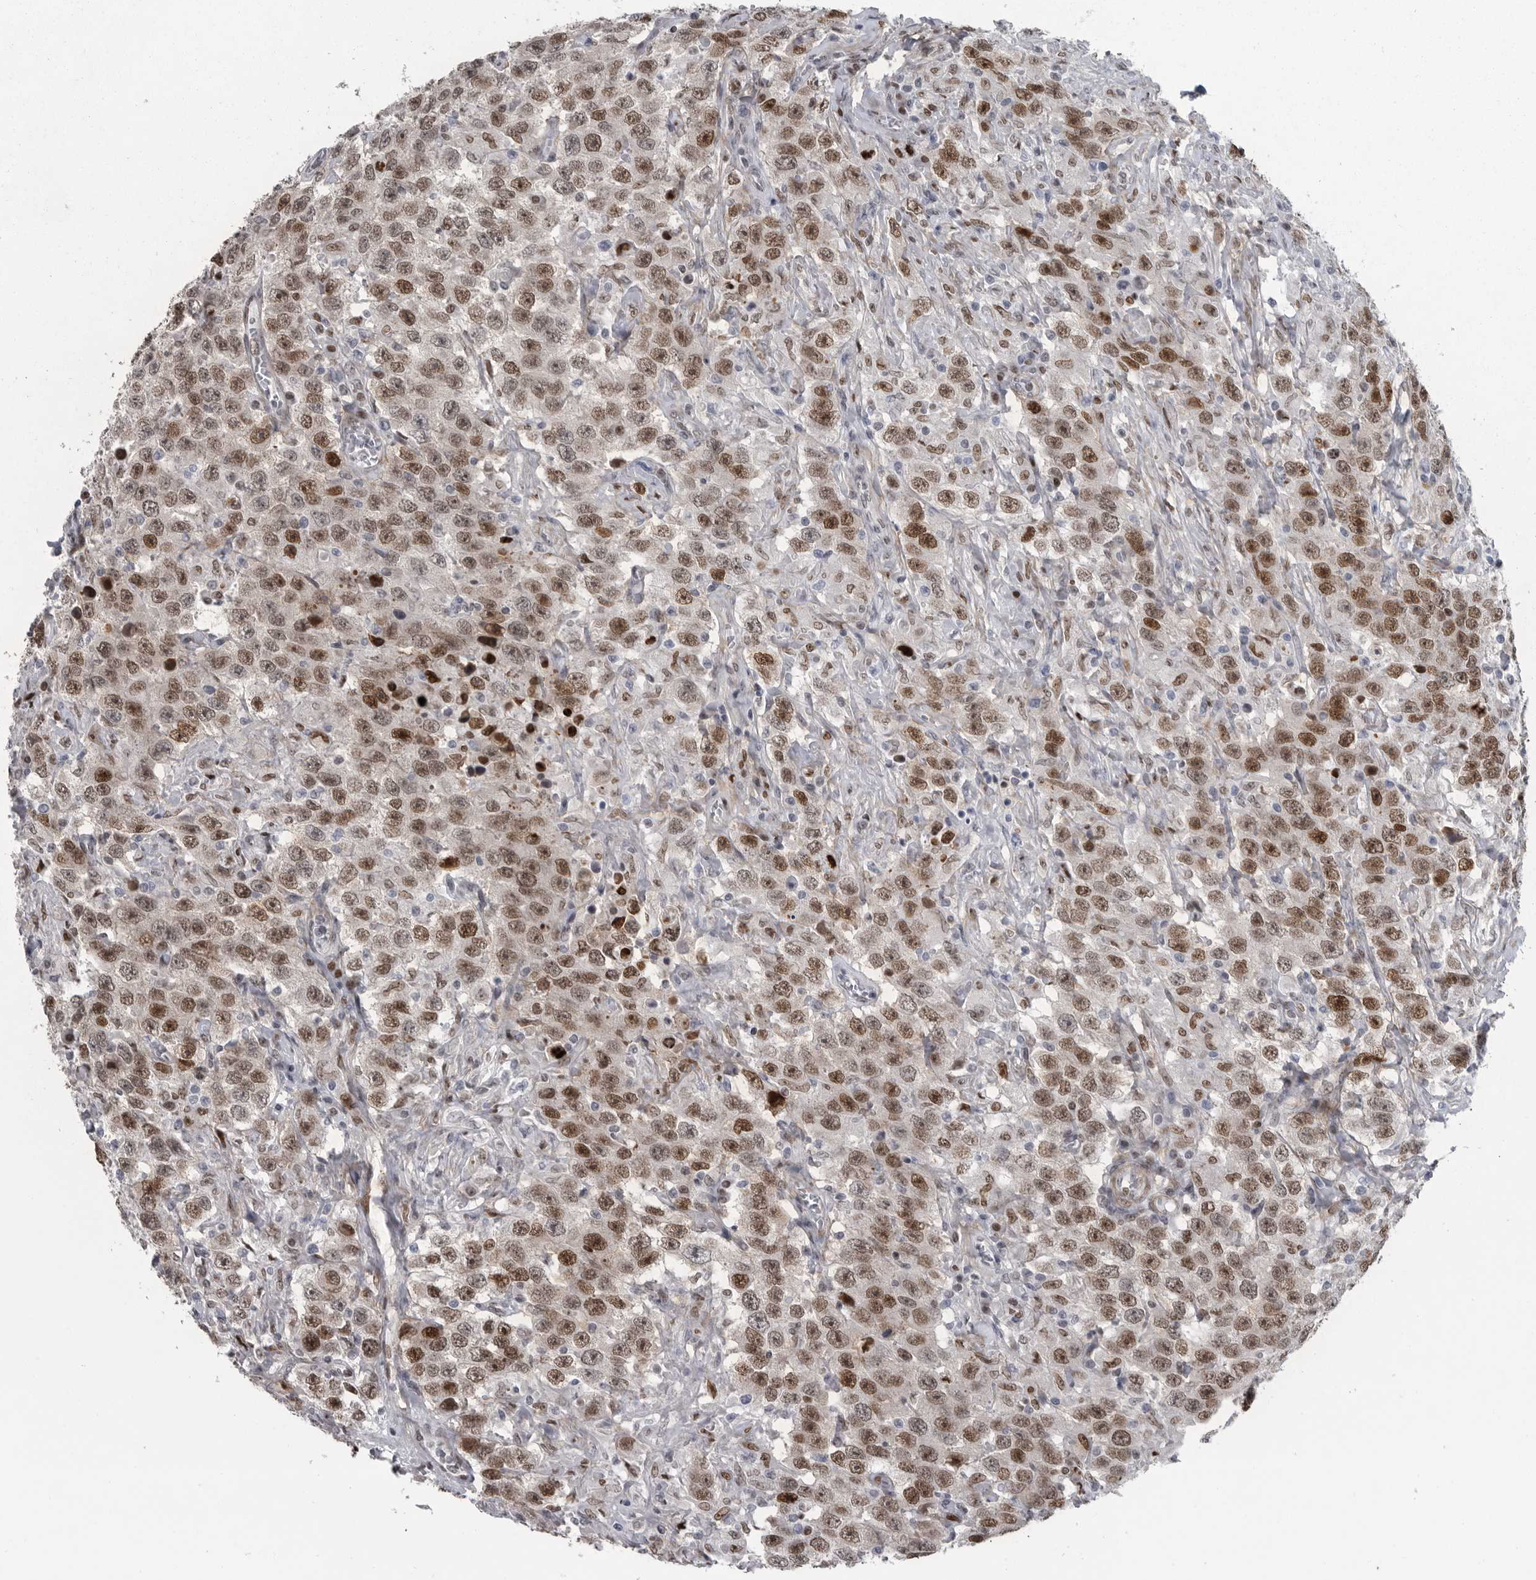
{"staining": {"intensity": "moderate", "quantity": ">75%", "location": "nuclear"}, "tissue": "testis cancer", "cell_type": "Tumor cells", "image_type": "cancer", "snomed": [{"axis": "morphology", "description": "Seminoma, NOS"}, {"axis": "topography", "description": "Testis"}], "caption": "An image showing moderate nuclear expression in about >75% of tumor cells in seminoma (testis), as visualized by brown immunohistochemical staining.", "gene": "HMGN3", "patient": {"sex": "male", "age": 41}}